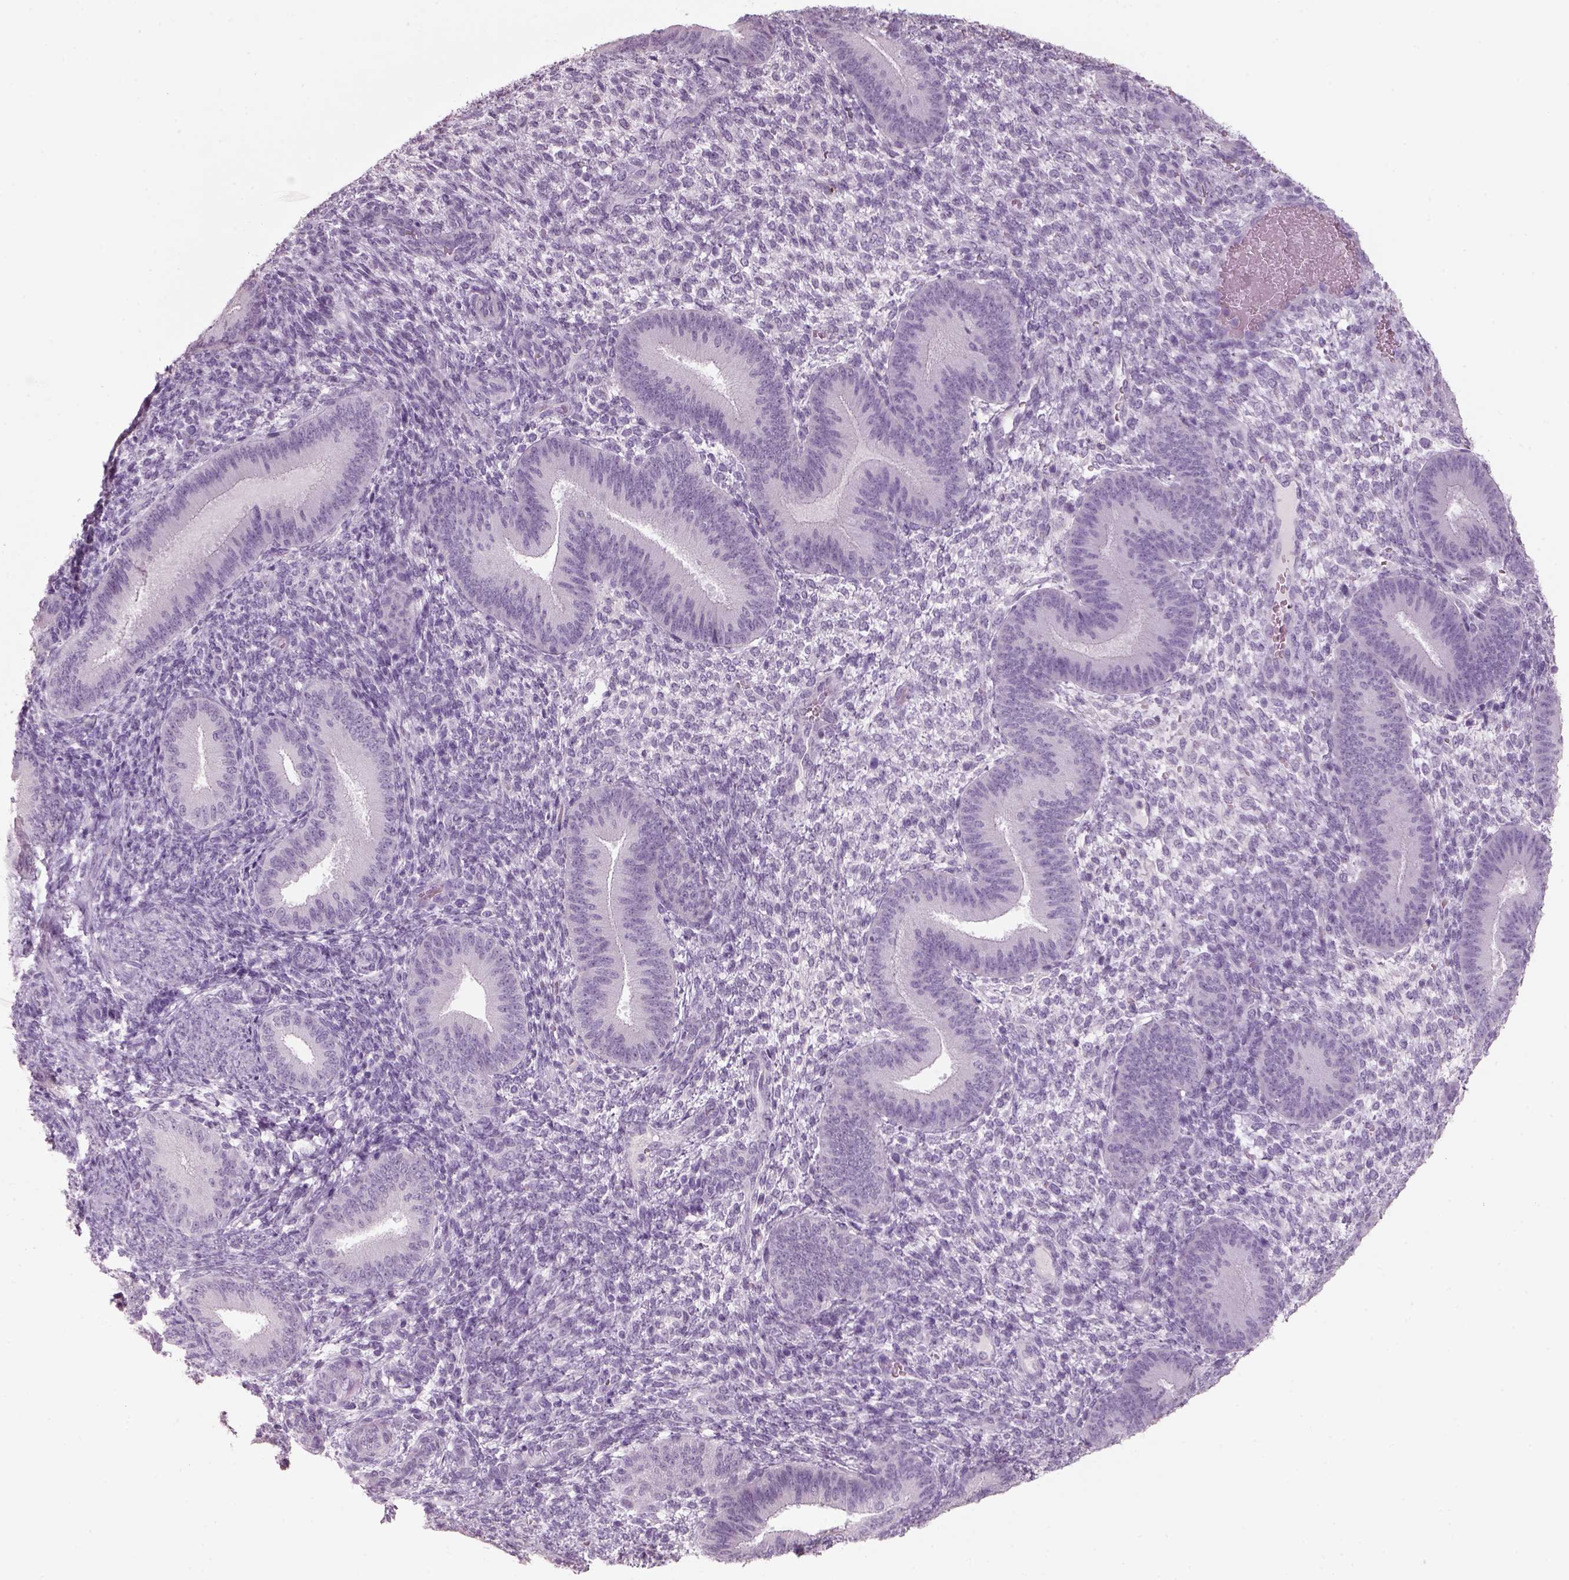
{"staining": {"intensity": "negative", "quantity": "none", "location": "none"}, "tissue": "endometrium", "cell_type": "Cells in endometrial stroma", "image_type": "normal", "snomed": [{"axis": "morphology", "description": "Normal tissue, NOS"}, {"axis": "topography", "description": "Endometrium"}], "caption": "This is an immunohistochemistry histopathology image of unremarkable endometrium. There is no positivity in cells in endometrial stroma.", "gene": "SLC6A2", "patient": {"sex": "female", "age": 39}}